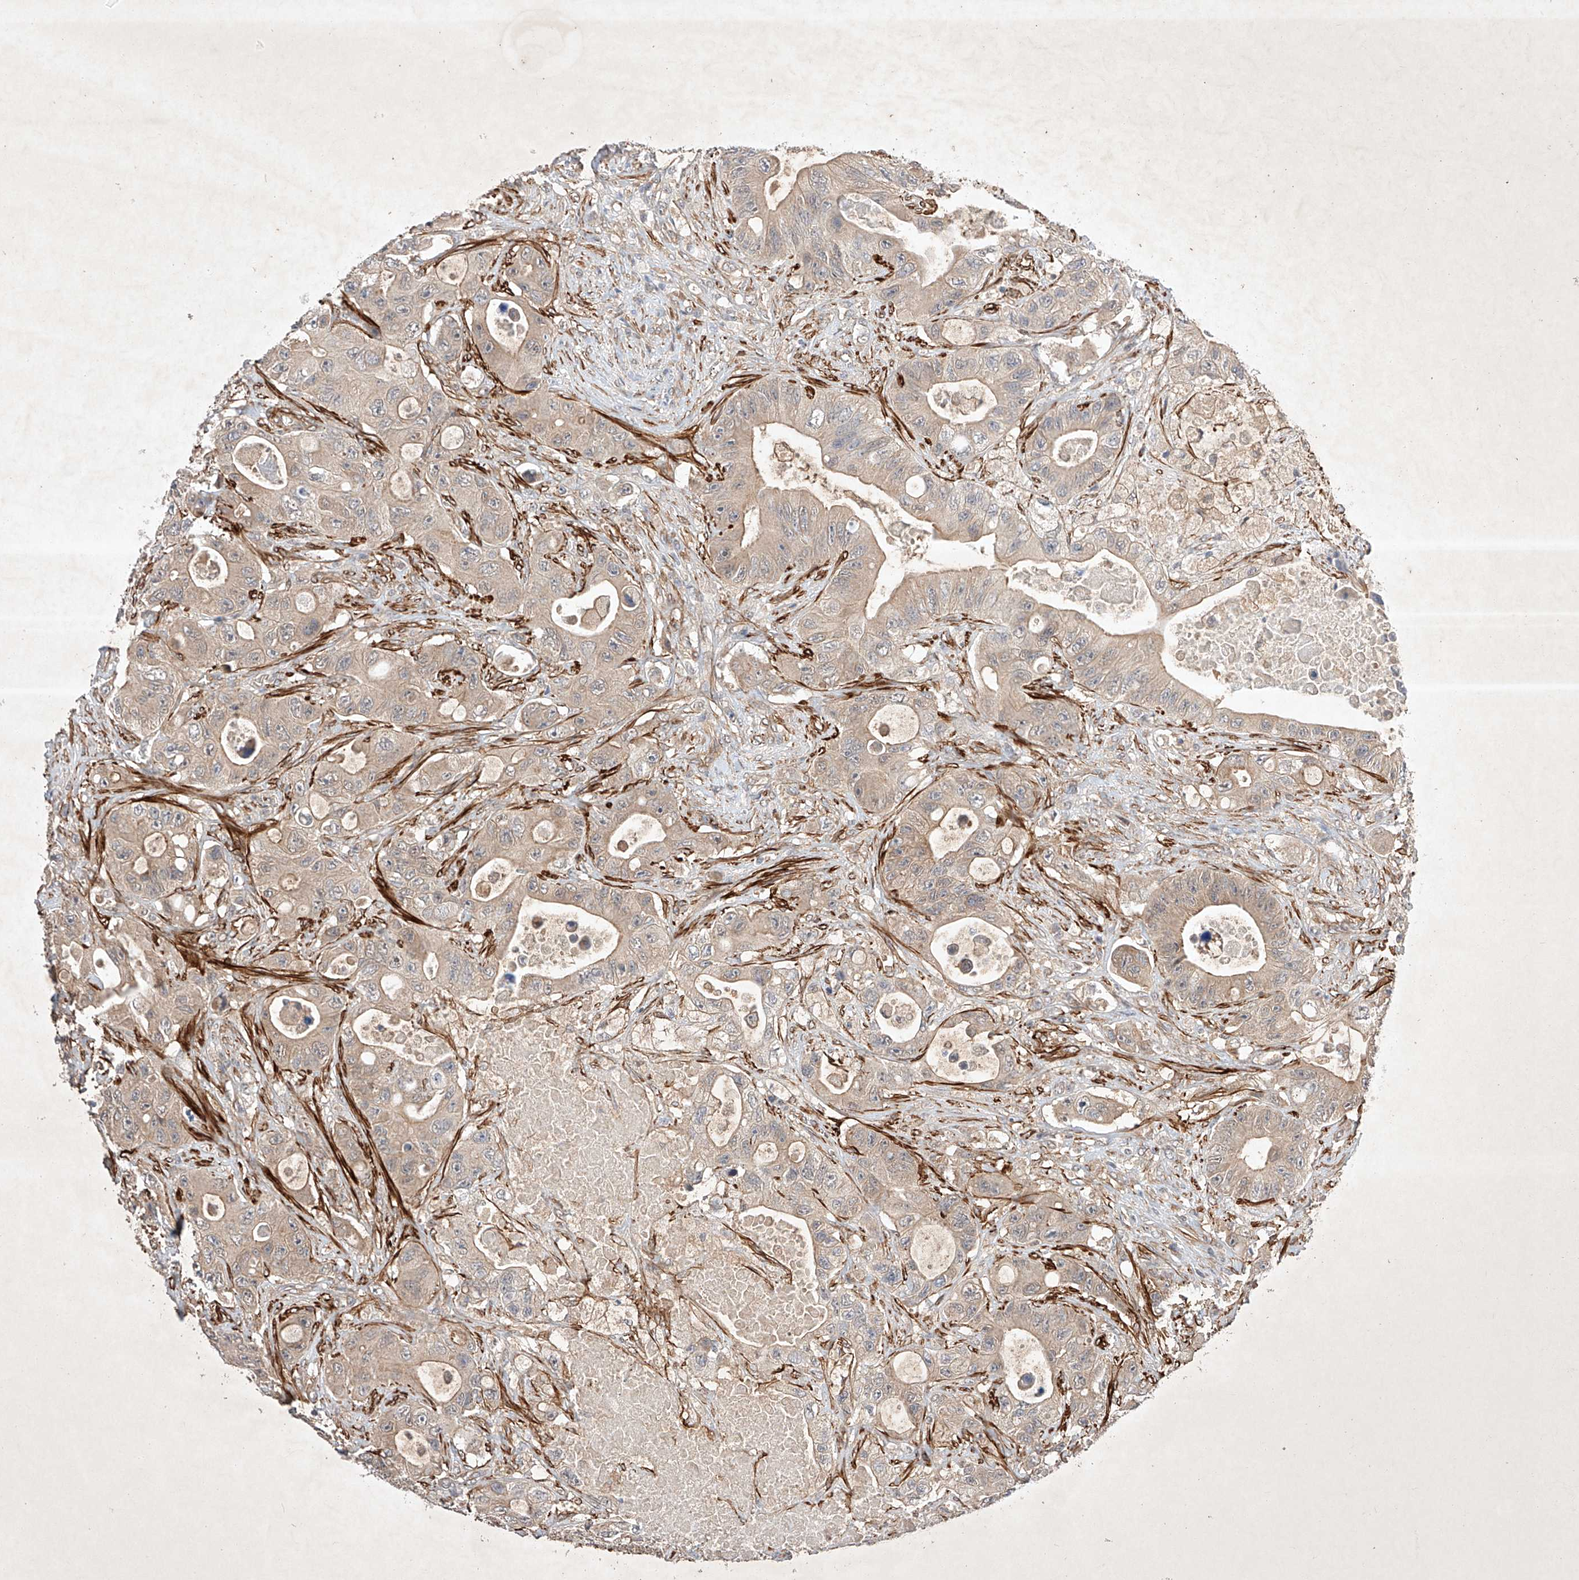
{"staining": {"intensity": "weak", "quantity": "25%-75%", "location": "cytoplasmic/membranous"}, "tissue": "colorectal cancer", "cell_type": "Tumor cells", "image_type": "cancer", "snomed": [{"axis": "morphology", "description": "Adenocarcinoma, NOS"}, {"axis": "topography", "description": "Colon"}], "caption": "The image reveals immunohistochemical staining of adenocarcinoma (colorectal). There is weak cytoplasmic/membranous expression is present in approximately 25%-75% of tumor cells.", "gene": "ARHGAP33", "patient": {"sex": "female", "age": 46}}